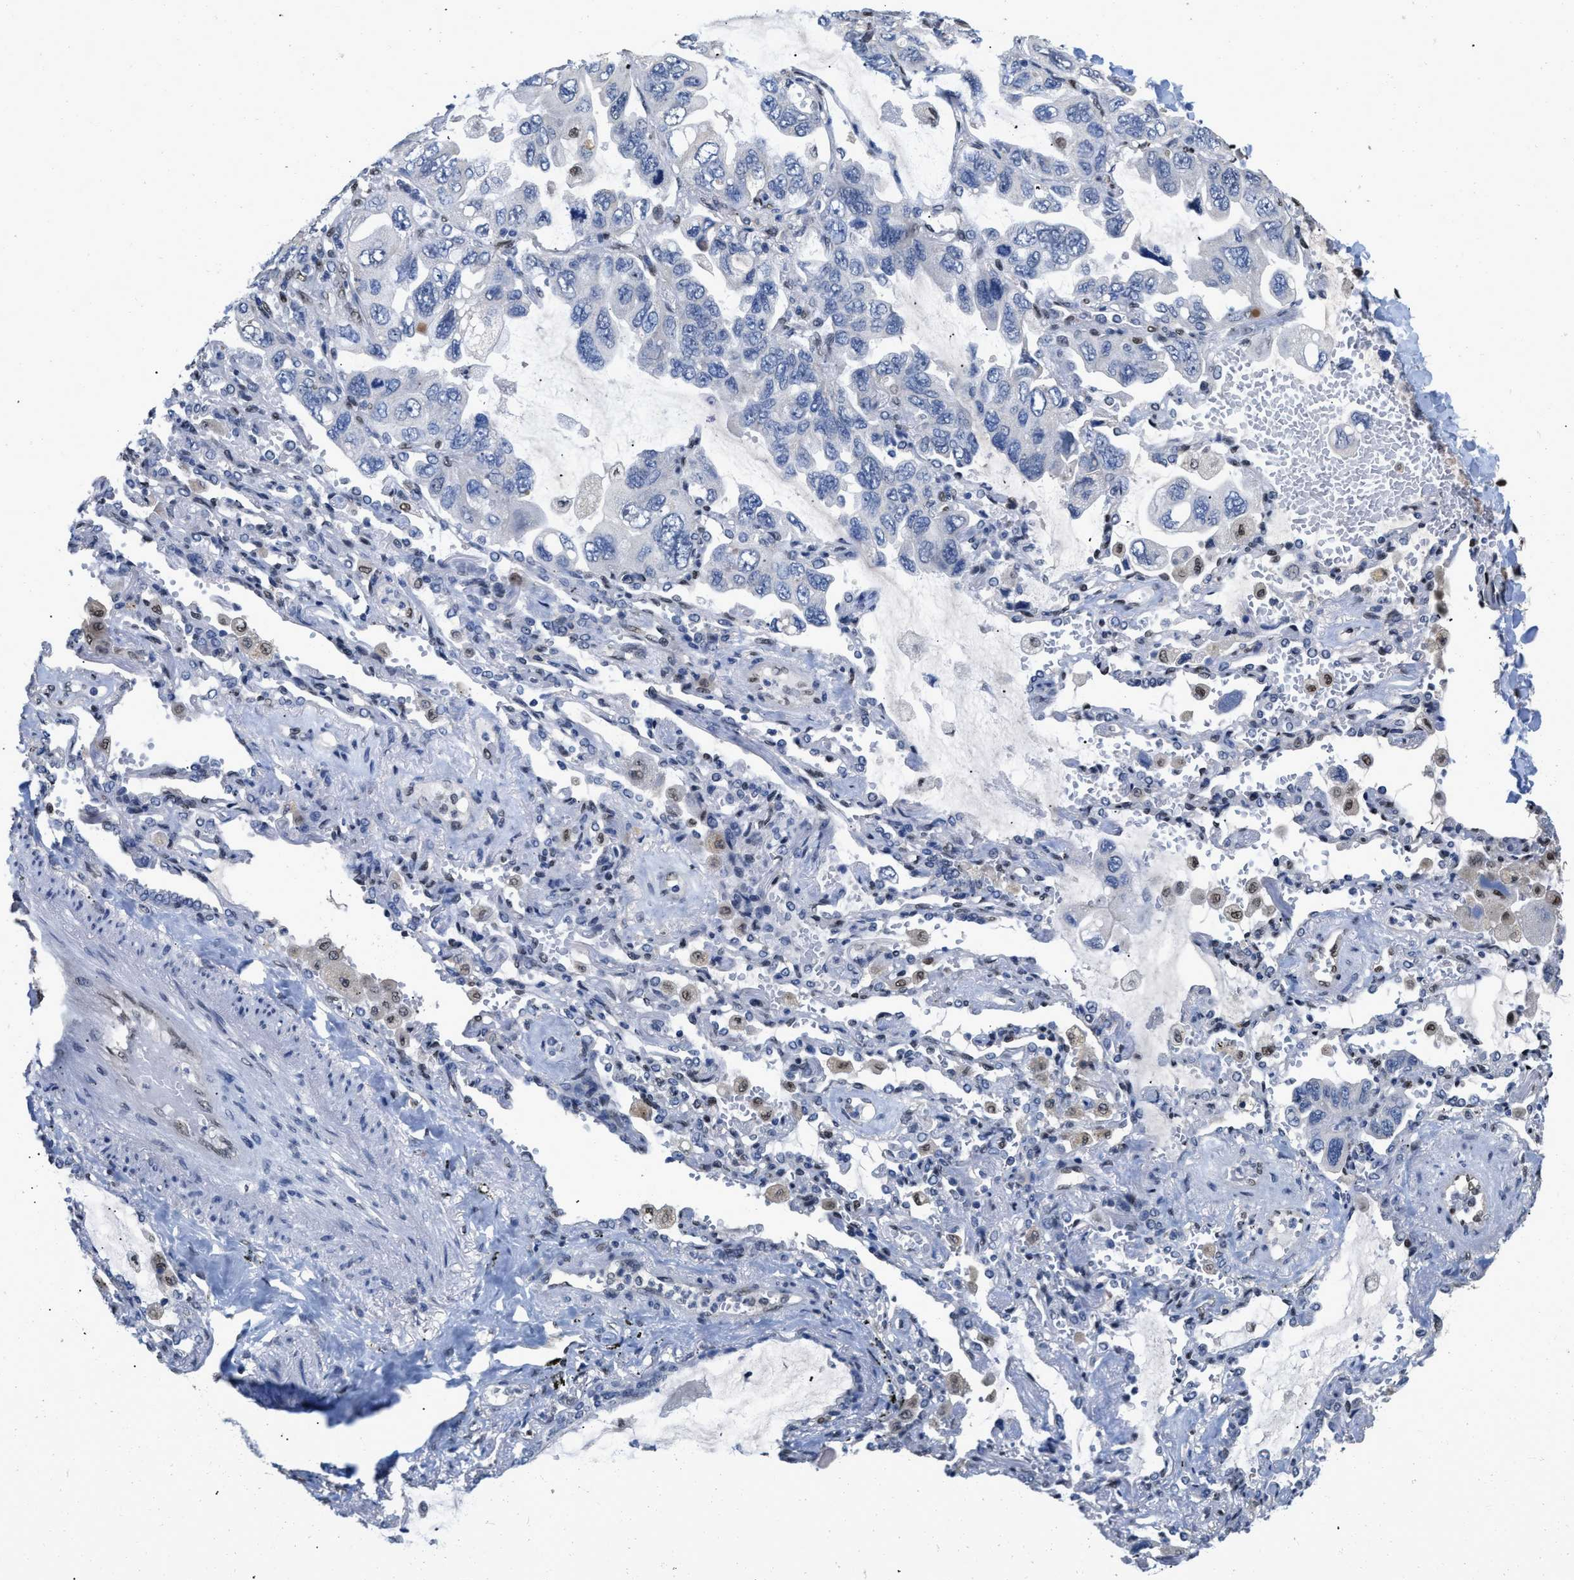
{"staining": {"intensity": "negative", "quantity": "none", "location": "none"}, "tissue": "lung cancer", "cell_type": "Tumor cells", "image_type": "cancer", "snomed": [{"axis": "morphology", "description": "Squamous cell carcinoma, NOS"}, {"axis": "topography", "description": "Lung"}], "caption": "Immunohistochemistry (IHC) image of neoplastic tissue: human lung squamous cell carcinoma stained with DAB (3,3'-diaminobenzidine) exhibits no significant protein positivity in tumor cells.", "gene": "QKI", "patient": {"sex": "female", "age": 73}}